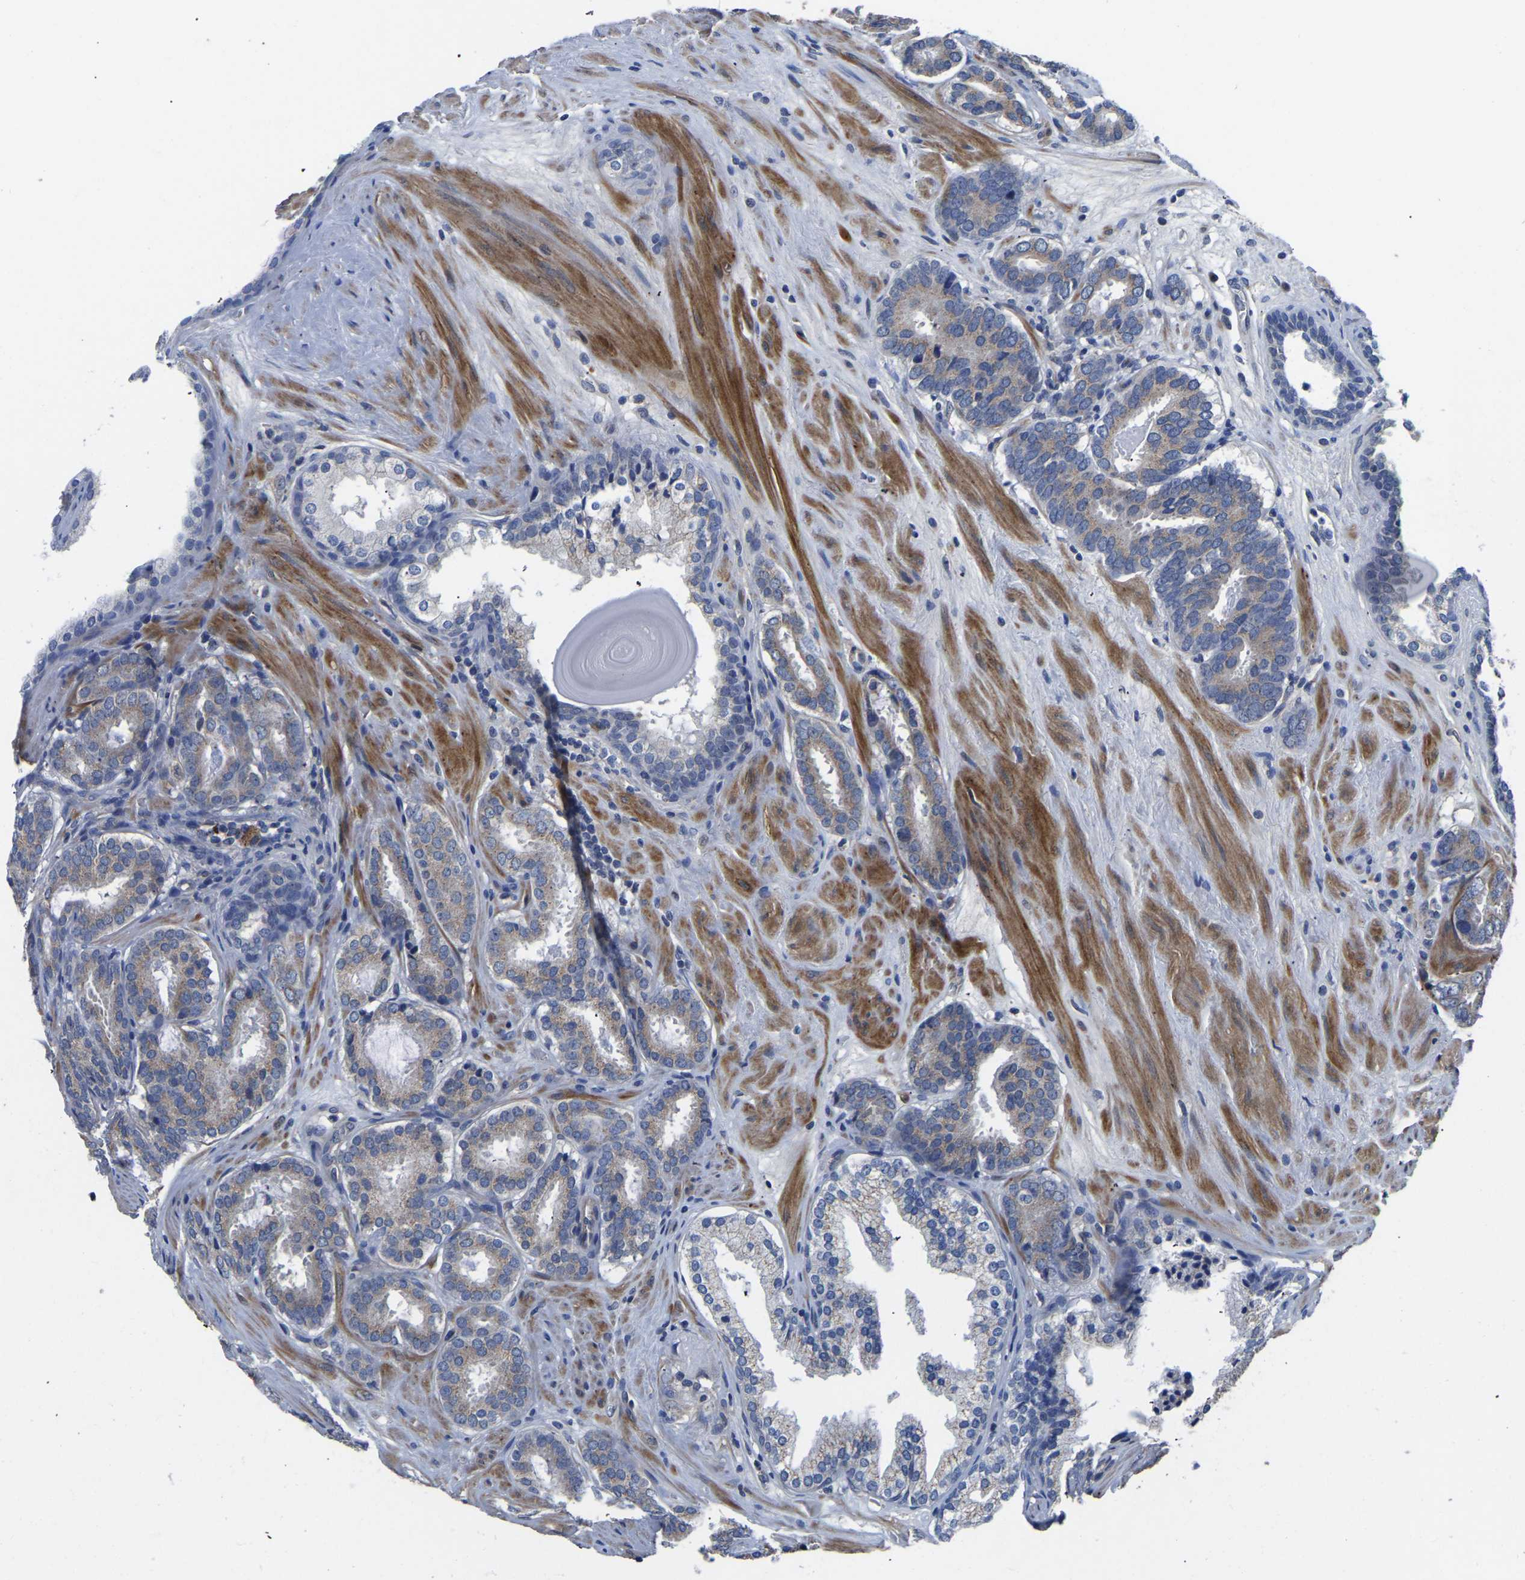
{"staining": {"intensity": "negative", "quantity": "none", "location": "none"}, "tissue": "prostate cancer", "cell_type": "Tumor cells", "image_type": "cancer", "snomed": [{"axis": "morphology", "description": "Adenocarcinoma, Low grade"}, {"axis": "topography", "description": "Prostate"}], "caption": "An immunohistochemistry photomicrograph of adenocarcinoma (low-grade) (prostate) is shown. There is no staining in tumor cells of adenocarcinoma (low-grade) (prostate).", "gene": "PDLIM7", "patient": {"sex": "male", "age": 69}}